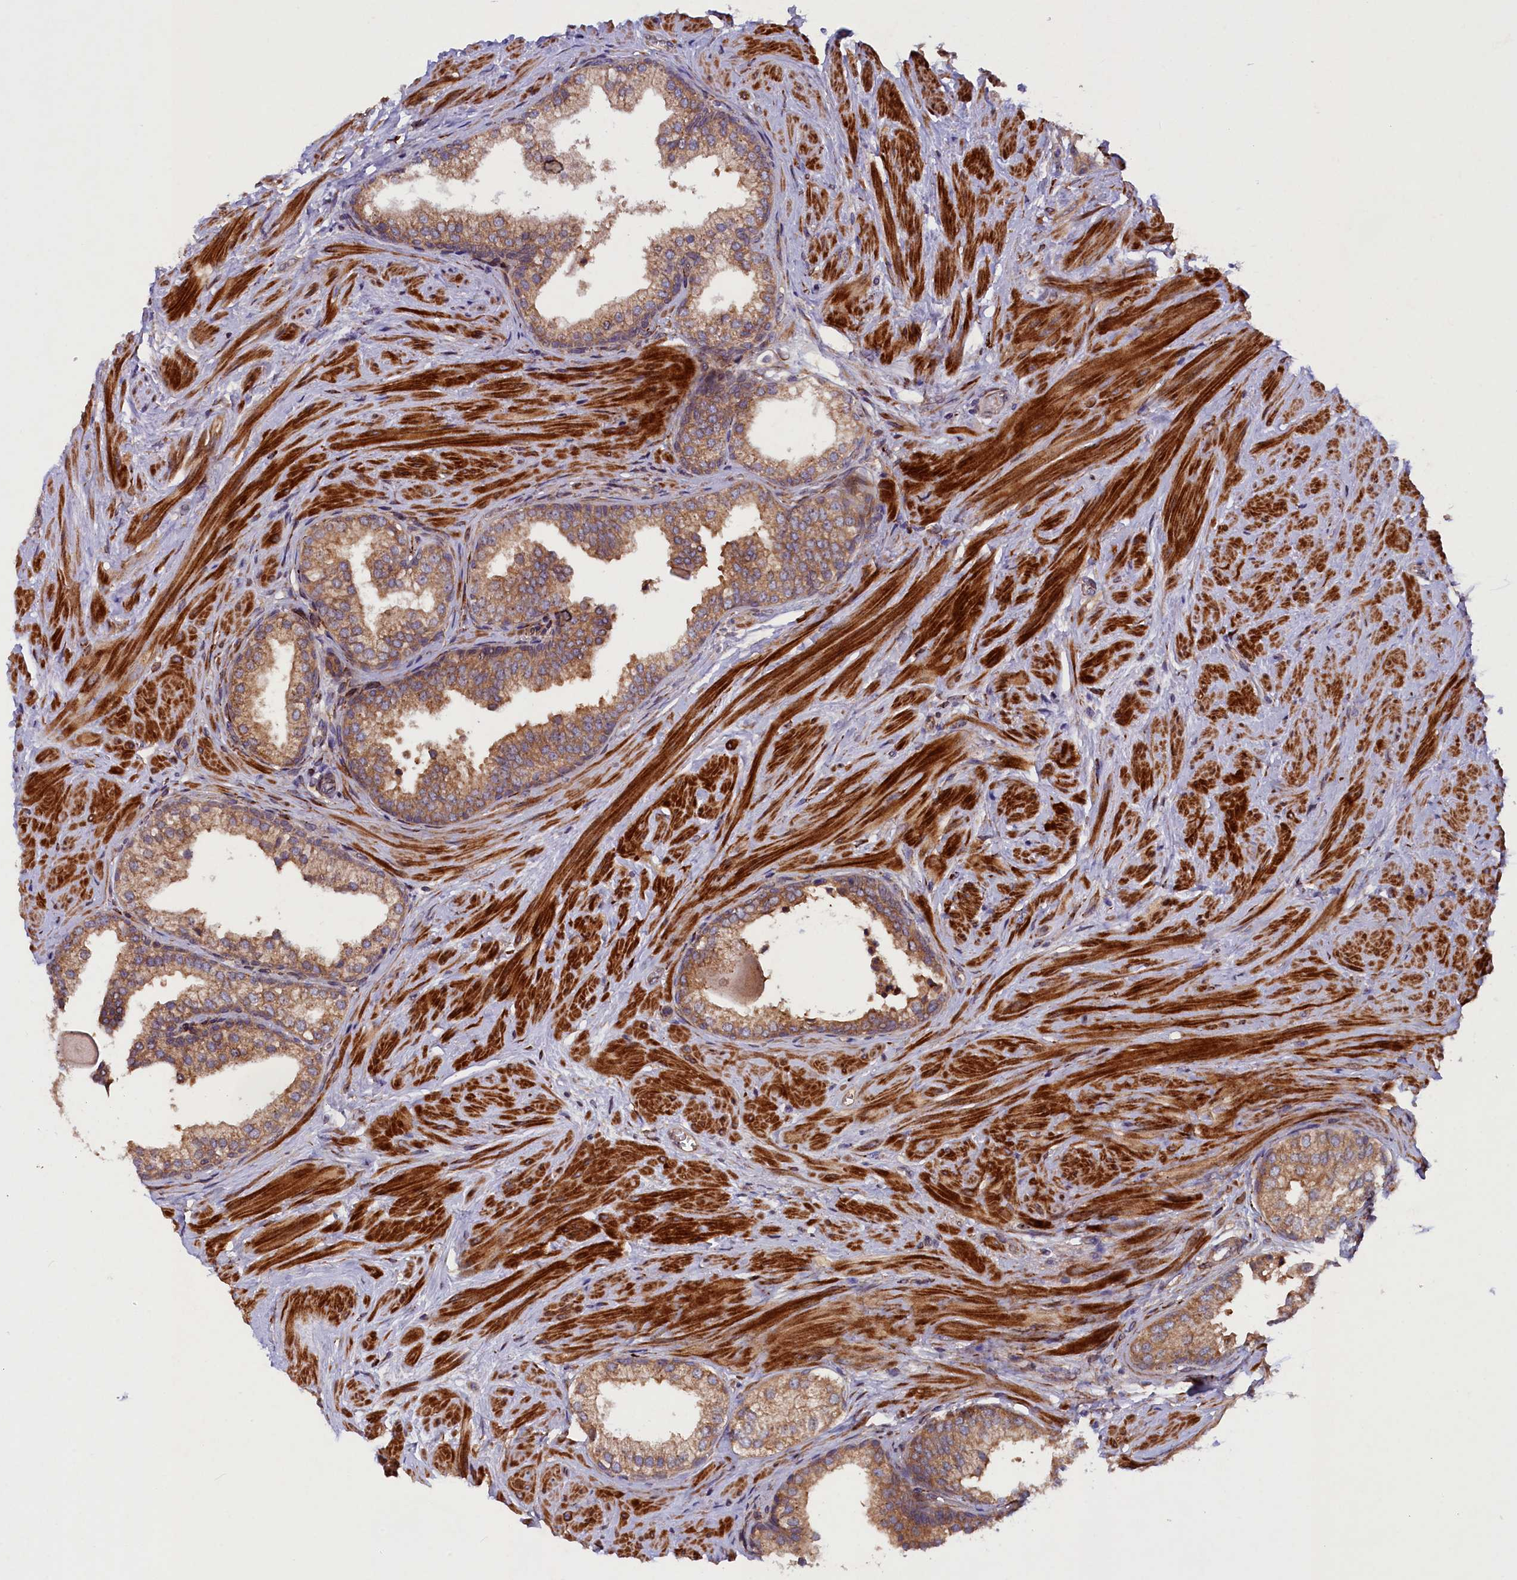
{"staining": {"intensity": "moderate", "quantity": ">75%", "location": "cytoplasmic/membranous"}, "tissue": "prostate", "cell_type": "Glandular cells", "image_type": "normal", "snomed": [{"axis": "morphology", "description": "Normal tissue, NOS"}, {"axis": "topography", "description": "Prostate"}], "caption": "Benign prostate demonstrates moderate cytoplasmic/membranous expression in about >75% of glandular cells, visualized by immunohistochemistry.", "gene": "ARRDC4", "patient": {"sex": "male", "age": 48}}